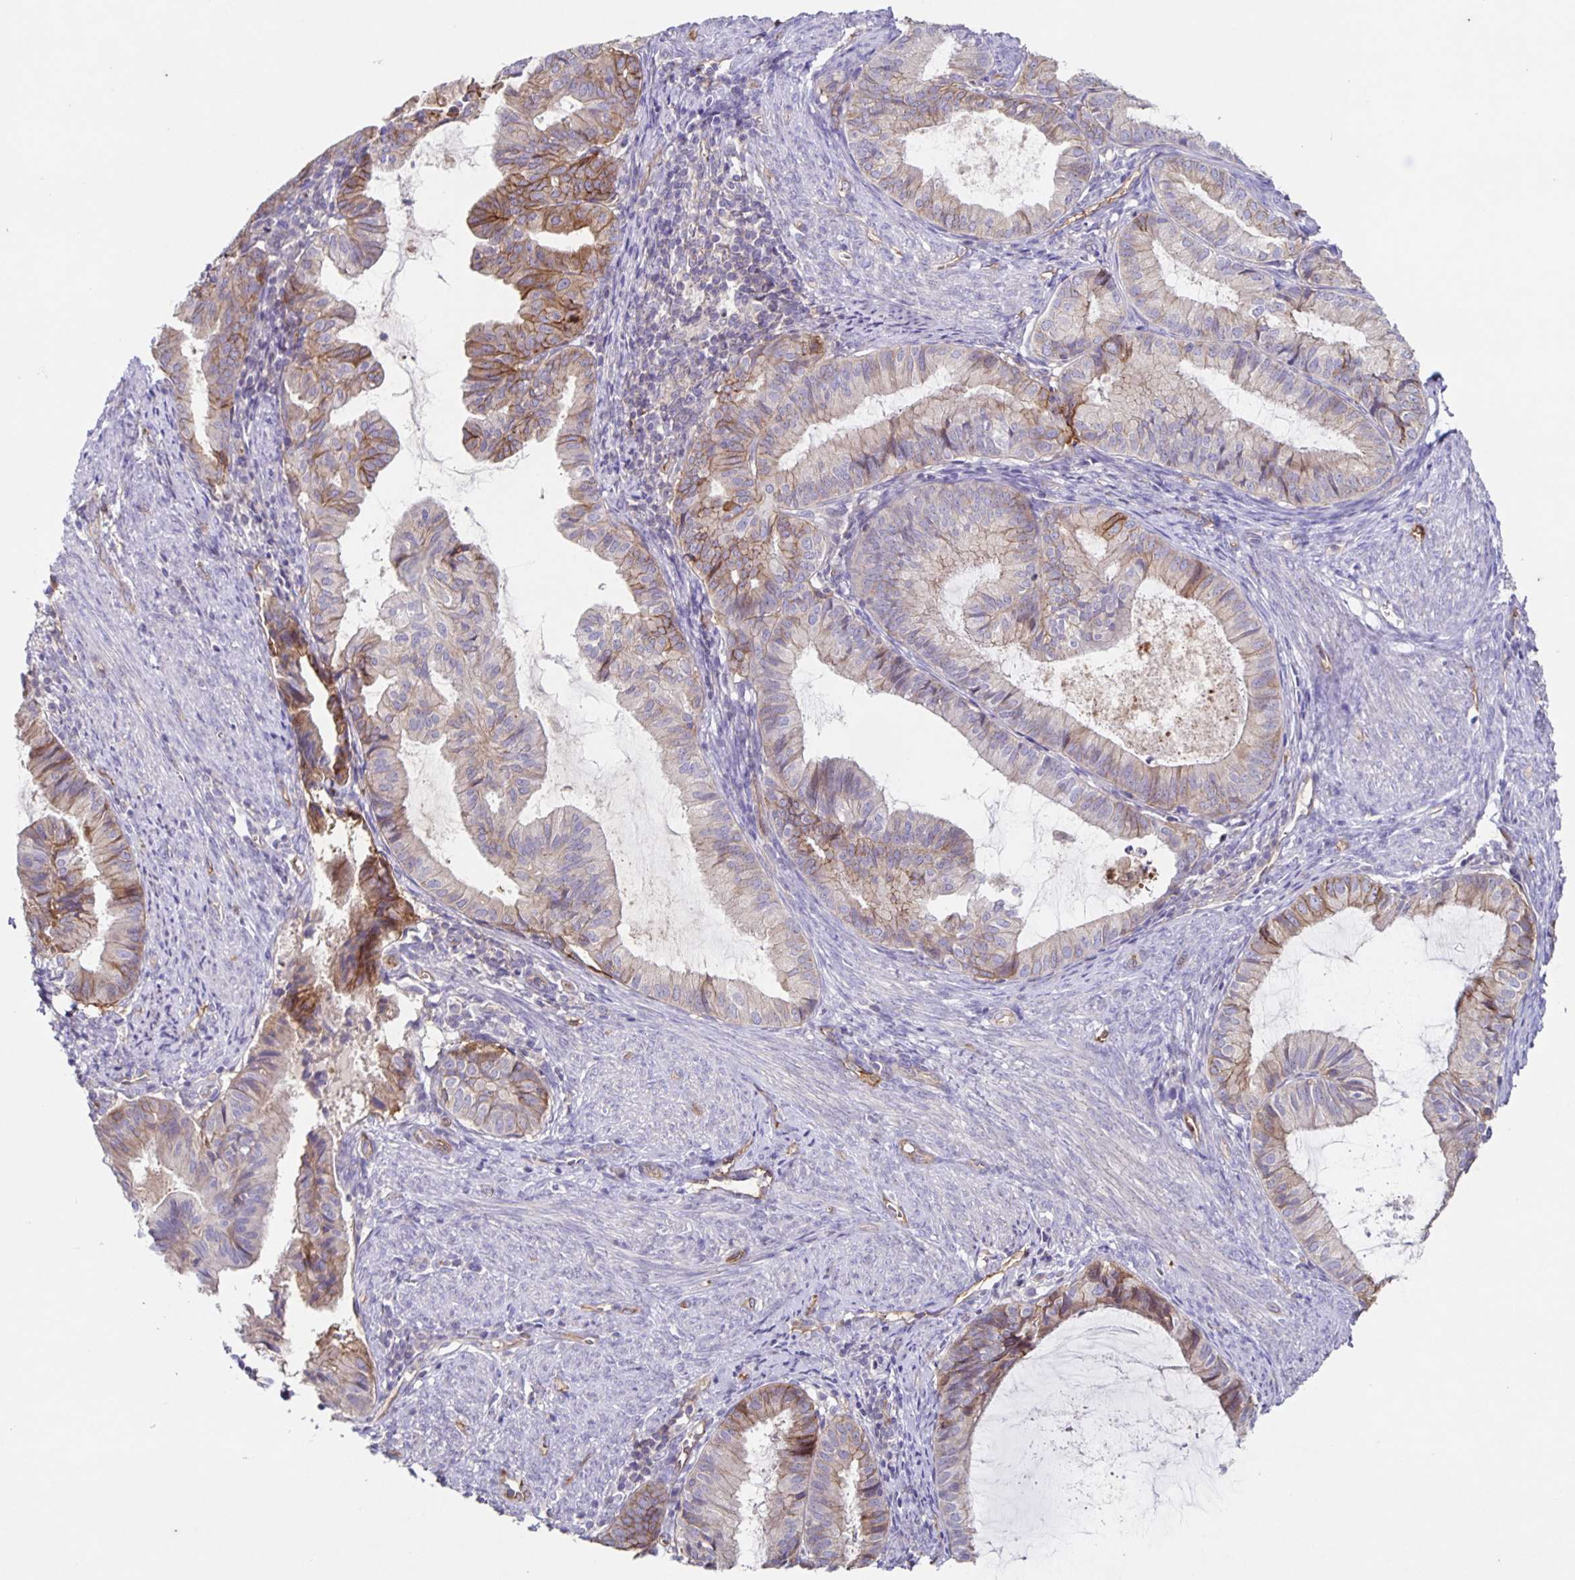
{"staining": {"intensity": "moderate", "quantity": "<25%", "location": "cytoplasmic/membranous"}, "tissue": "endometrial cancer", "cell_type": "Tumor cells", "image_type": "cancer", "snomed": [{"axis": "morphology", "description": "Adenocarcinoma, NOS"}, {"axis": "topography", "description": "Endometrium"}], "caption": "Immunohistochemical staining of endometrial cancer (adenocarcinoma) displays moderate cytoplasmic/membranous protein positivity in approximately <25% of tumor cells. Nuclei are stained in blue.", "gene": "ITGA2", "patient": {"sex": "female", "age": 86}}